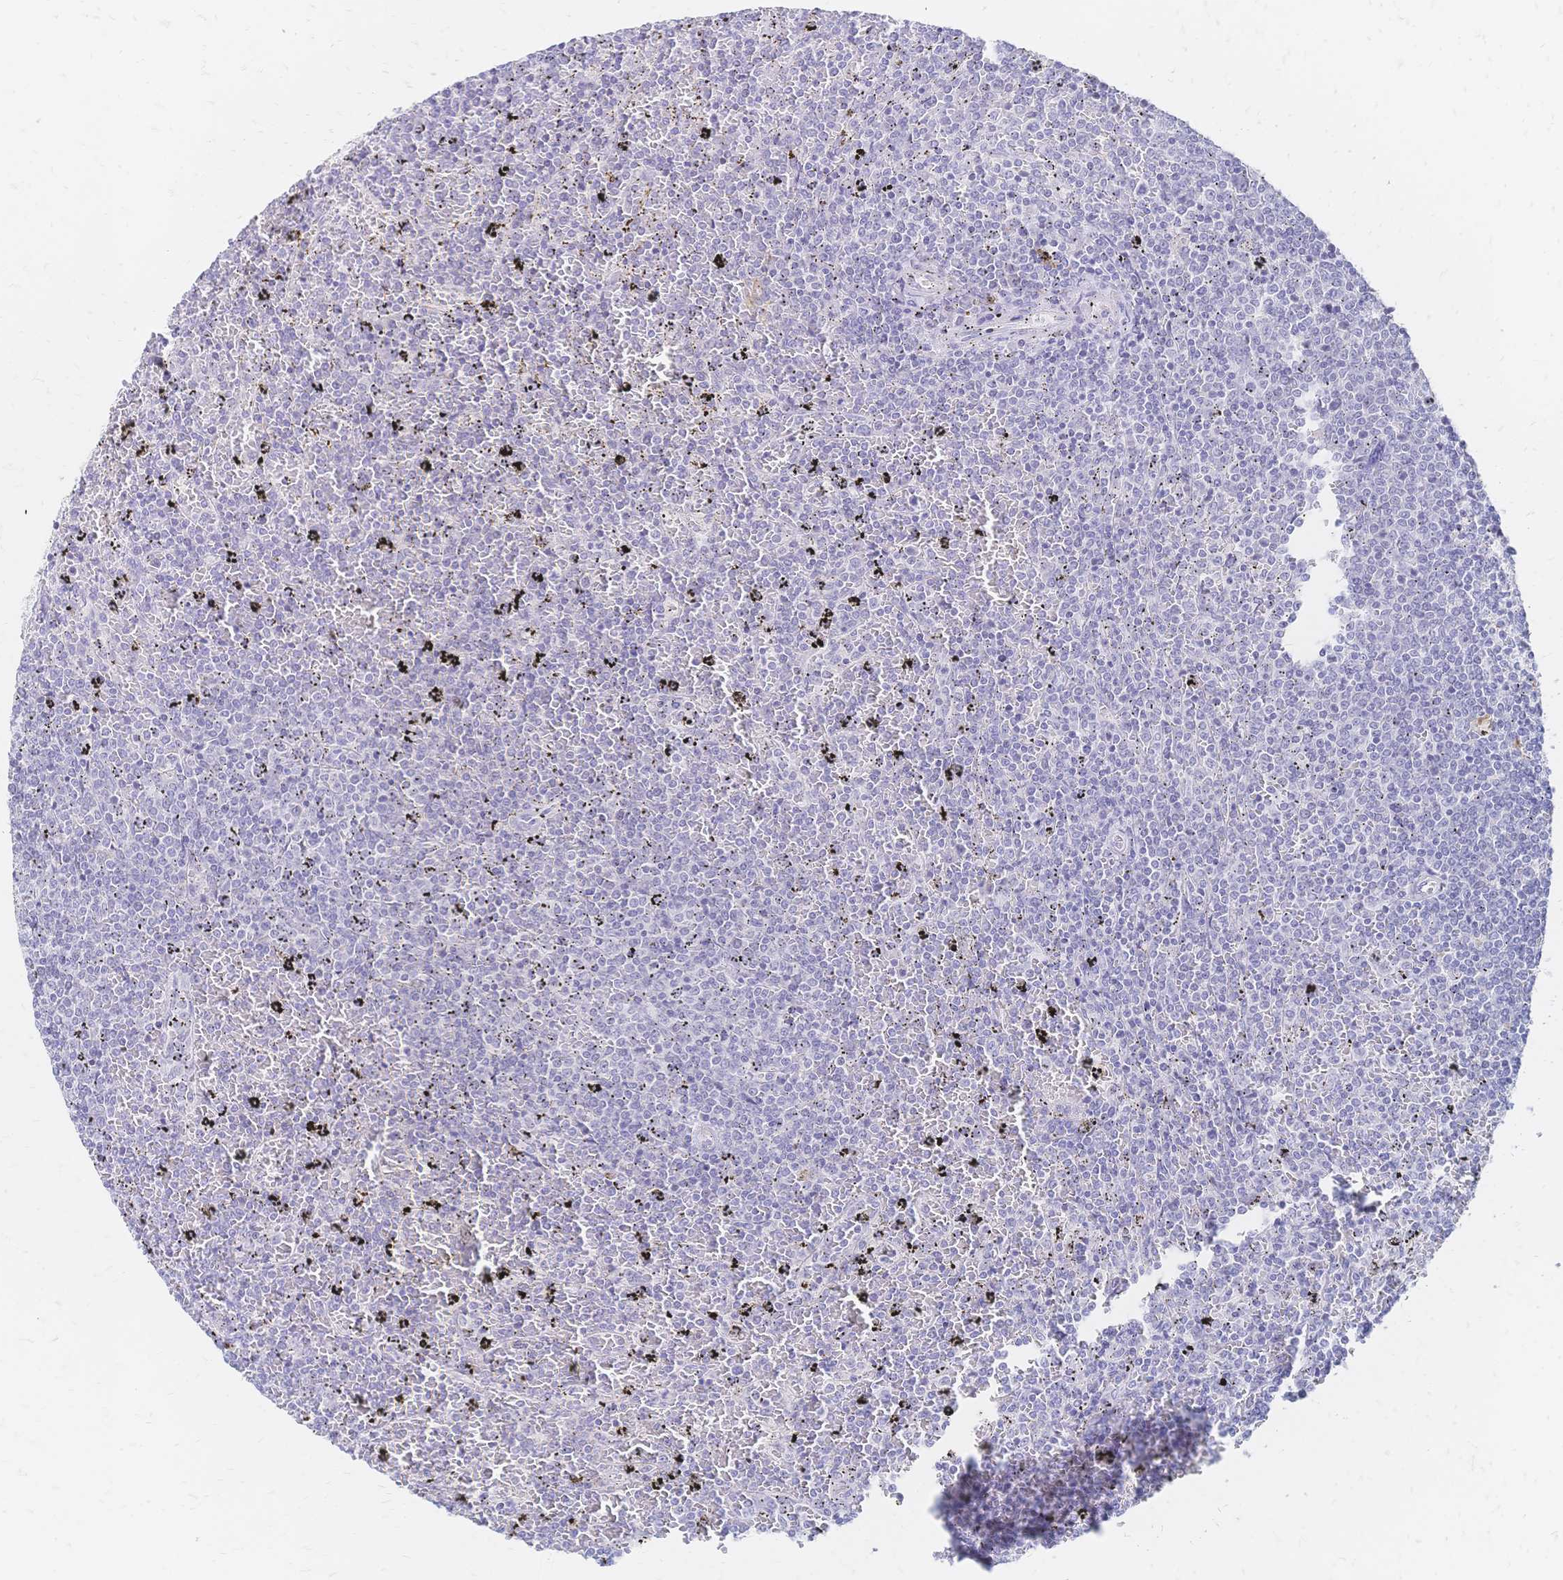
{"staining": {"intensity": "negative", "quantity": "none", "location": "none"}, "tissue": "lymphoma", "cell_type": "Tumor cells", "image_type": "cancer", "snomed": [{"axis": "morphology", "description": "Malignant lymphoma, non-Hodgkin's type, Low grade"}, {"axis": "topography", "description": "Spleen"}], "caption": "Immunohistochemistry (IHC) image of human malignant lymphoma, non-Hodgkin's type (low-grade) stained for a protein (brown), which displays no staining in tumor cells.", "gene": "PSORS1C2", "patient": {"sex": "female", "age": 77}}